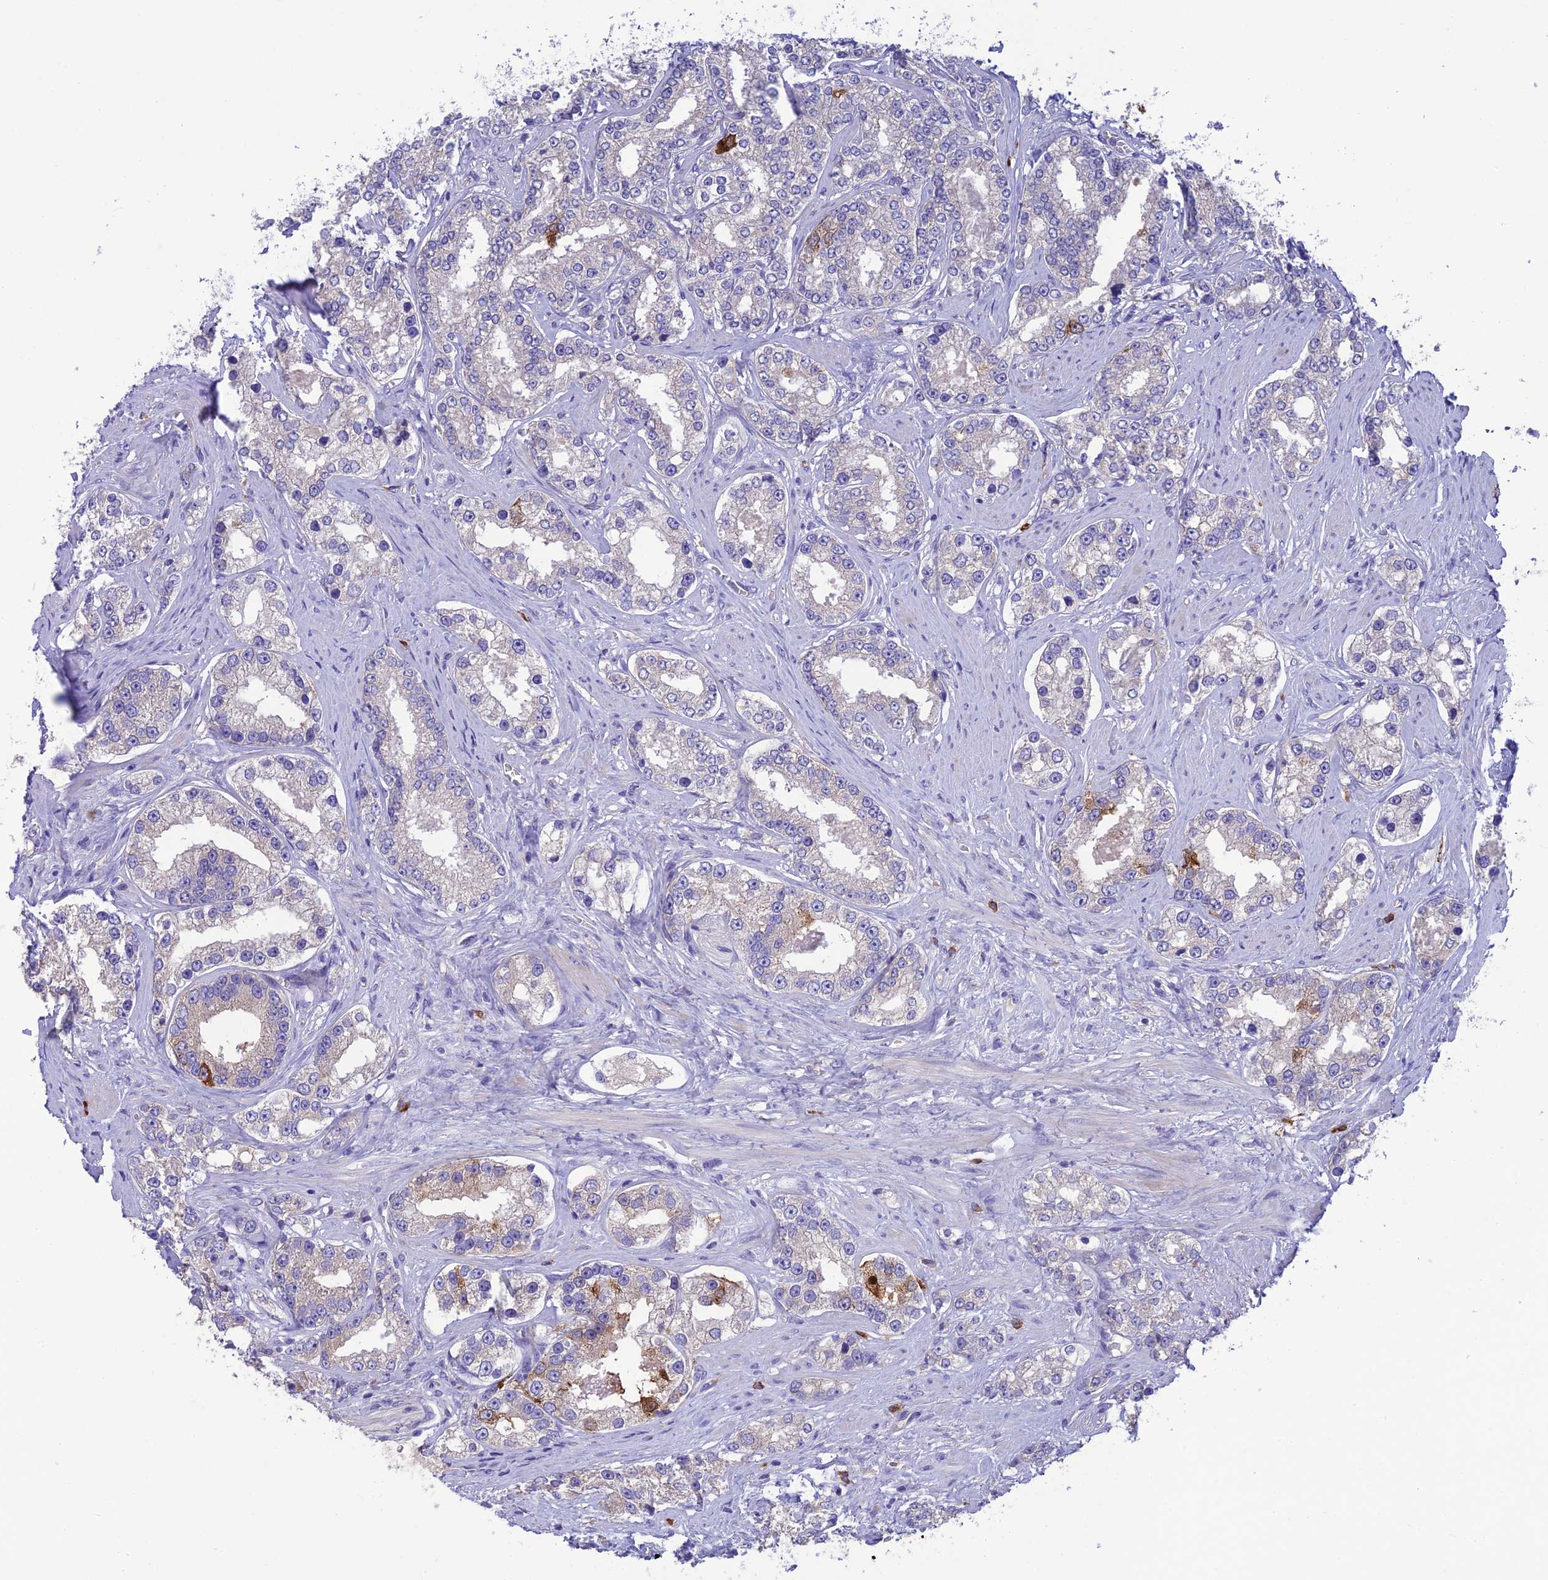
{"staining": {"intensity": "strong", "quantity": "<25%", "location": "cytoplasmic/membranous"}, "tissue": "prostate cancer", "cell_type": "Tumor cells", "image_type": "cancer", "snomed": [{"axis": "morphology", "description": "Normal tissue, NOS"}, {"axis": "morphology", "description": "Adenocarcinoma, High grade"}, {"axis": "topography", "description": "Prostate"}], "caption": "High-grade adenocarcinoma (prostate) tissue demonstrates strong cytoplasmic/membranous expression in approximately <25% of tumor cells", "gene": "SFT2D2", "patient": {"sex": "male", "age": 83}}